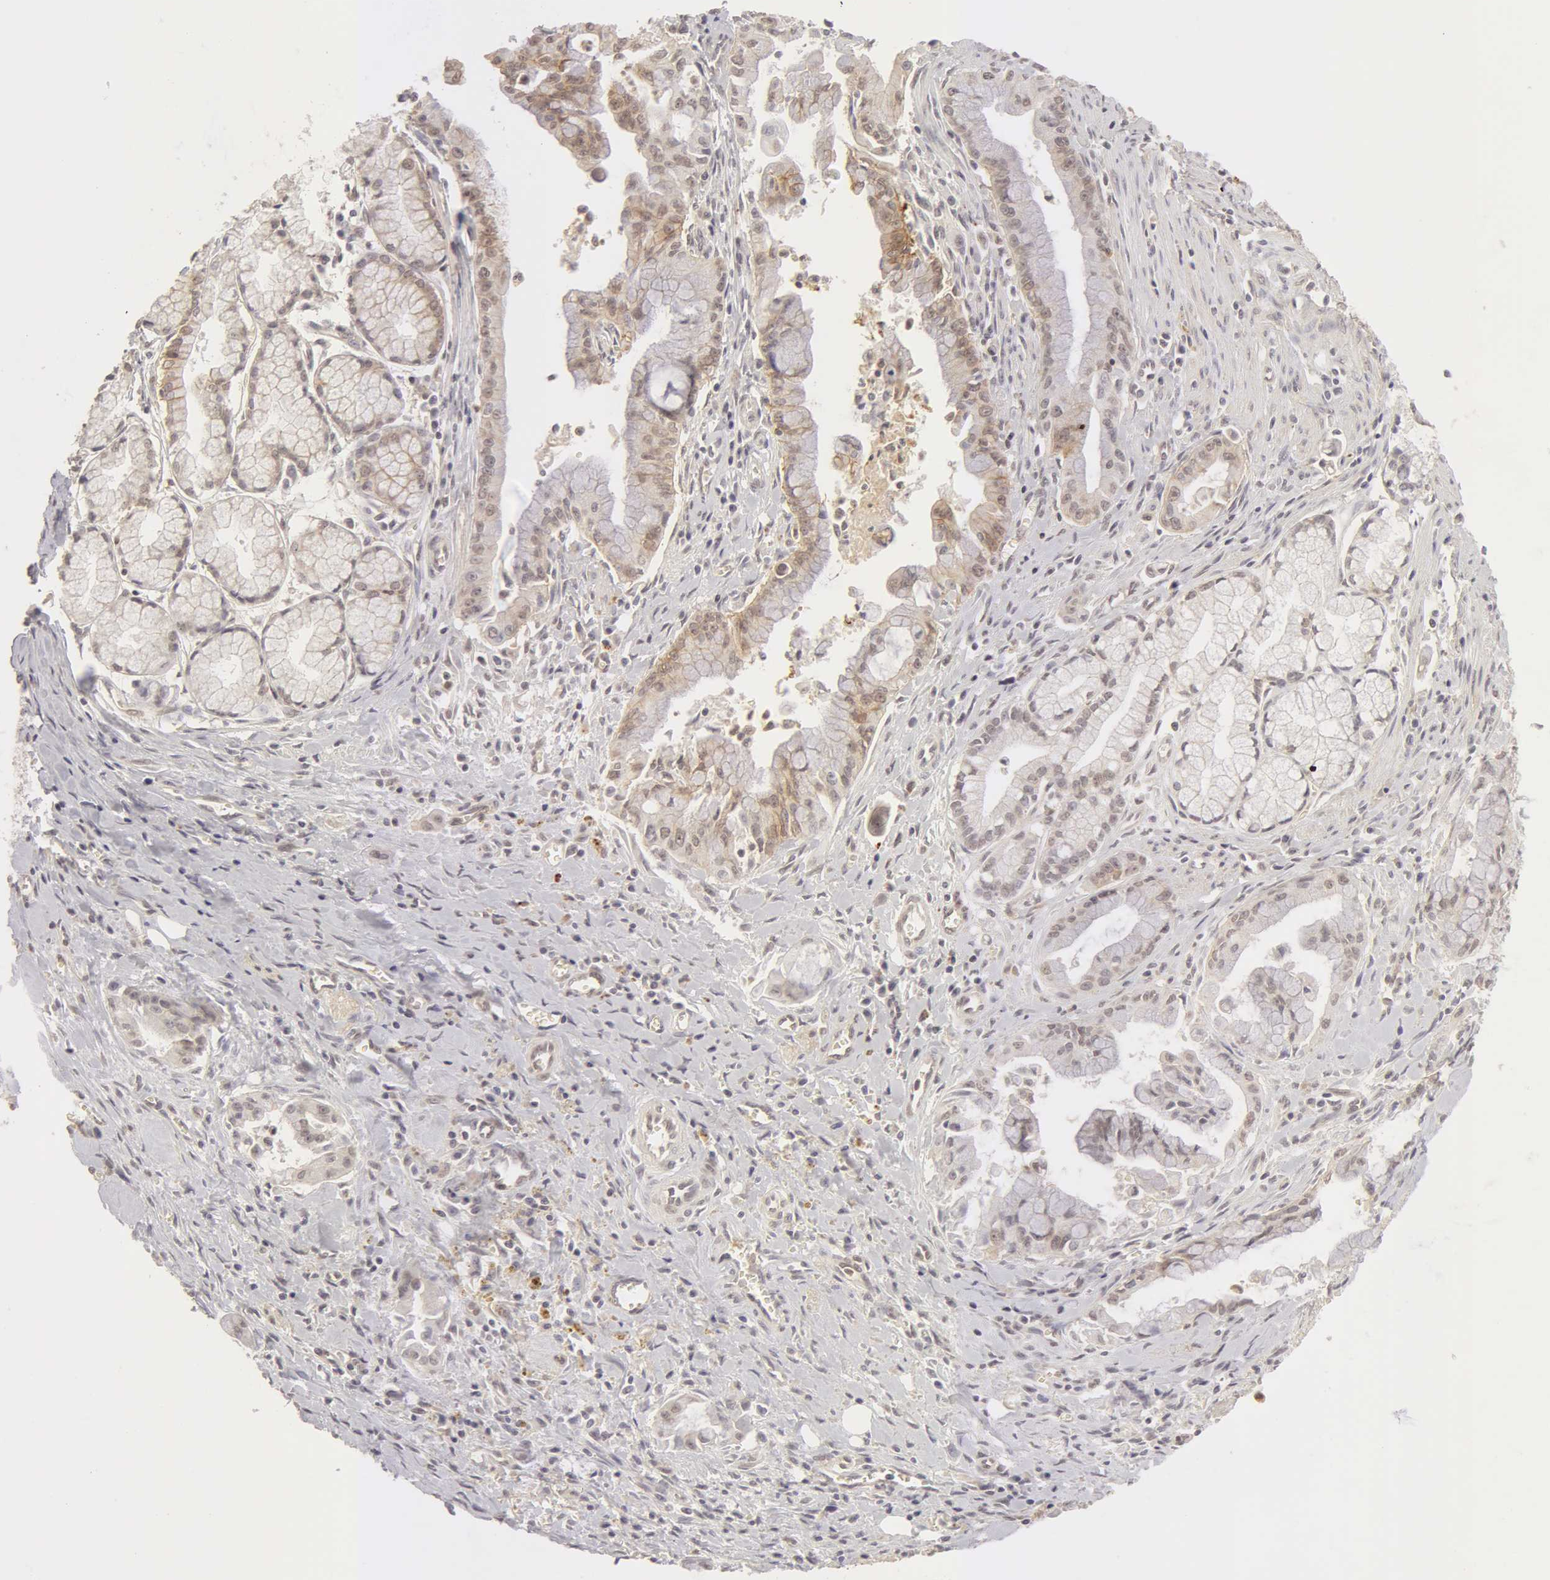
{"staining": {"intensity": "negative", "quantity": "none", "location": "none"}, "tissue": "pancreatic cancer", "cell_type": "Tumor cells", "image_type": "cancer", "snomed": [{"axis": "morphology", "description": "Adenocarcinoma, NOS"}, {"axis": "topography", "description": "Pancreas"}], "caption": "This is an immunohistochemistry image of adenocarcinoma (pancreatic). There is no expression in tumor cells.", "gene": "ADAM10", "patient": {"sex": "male", "age": 59}}